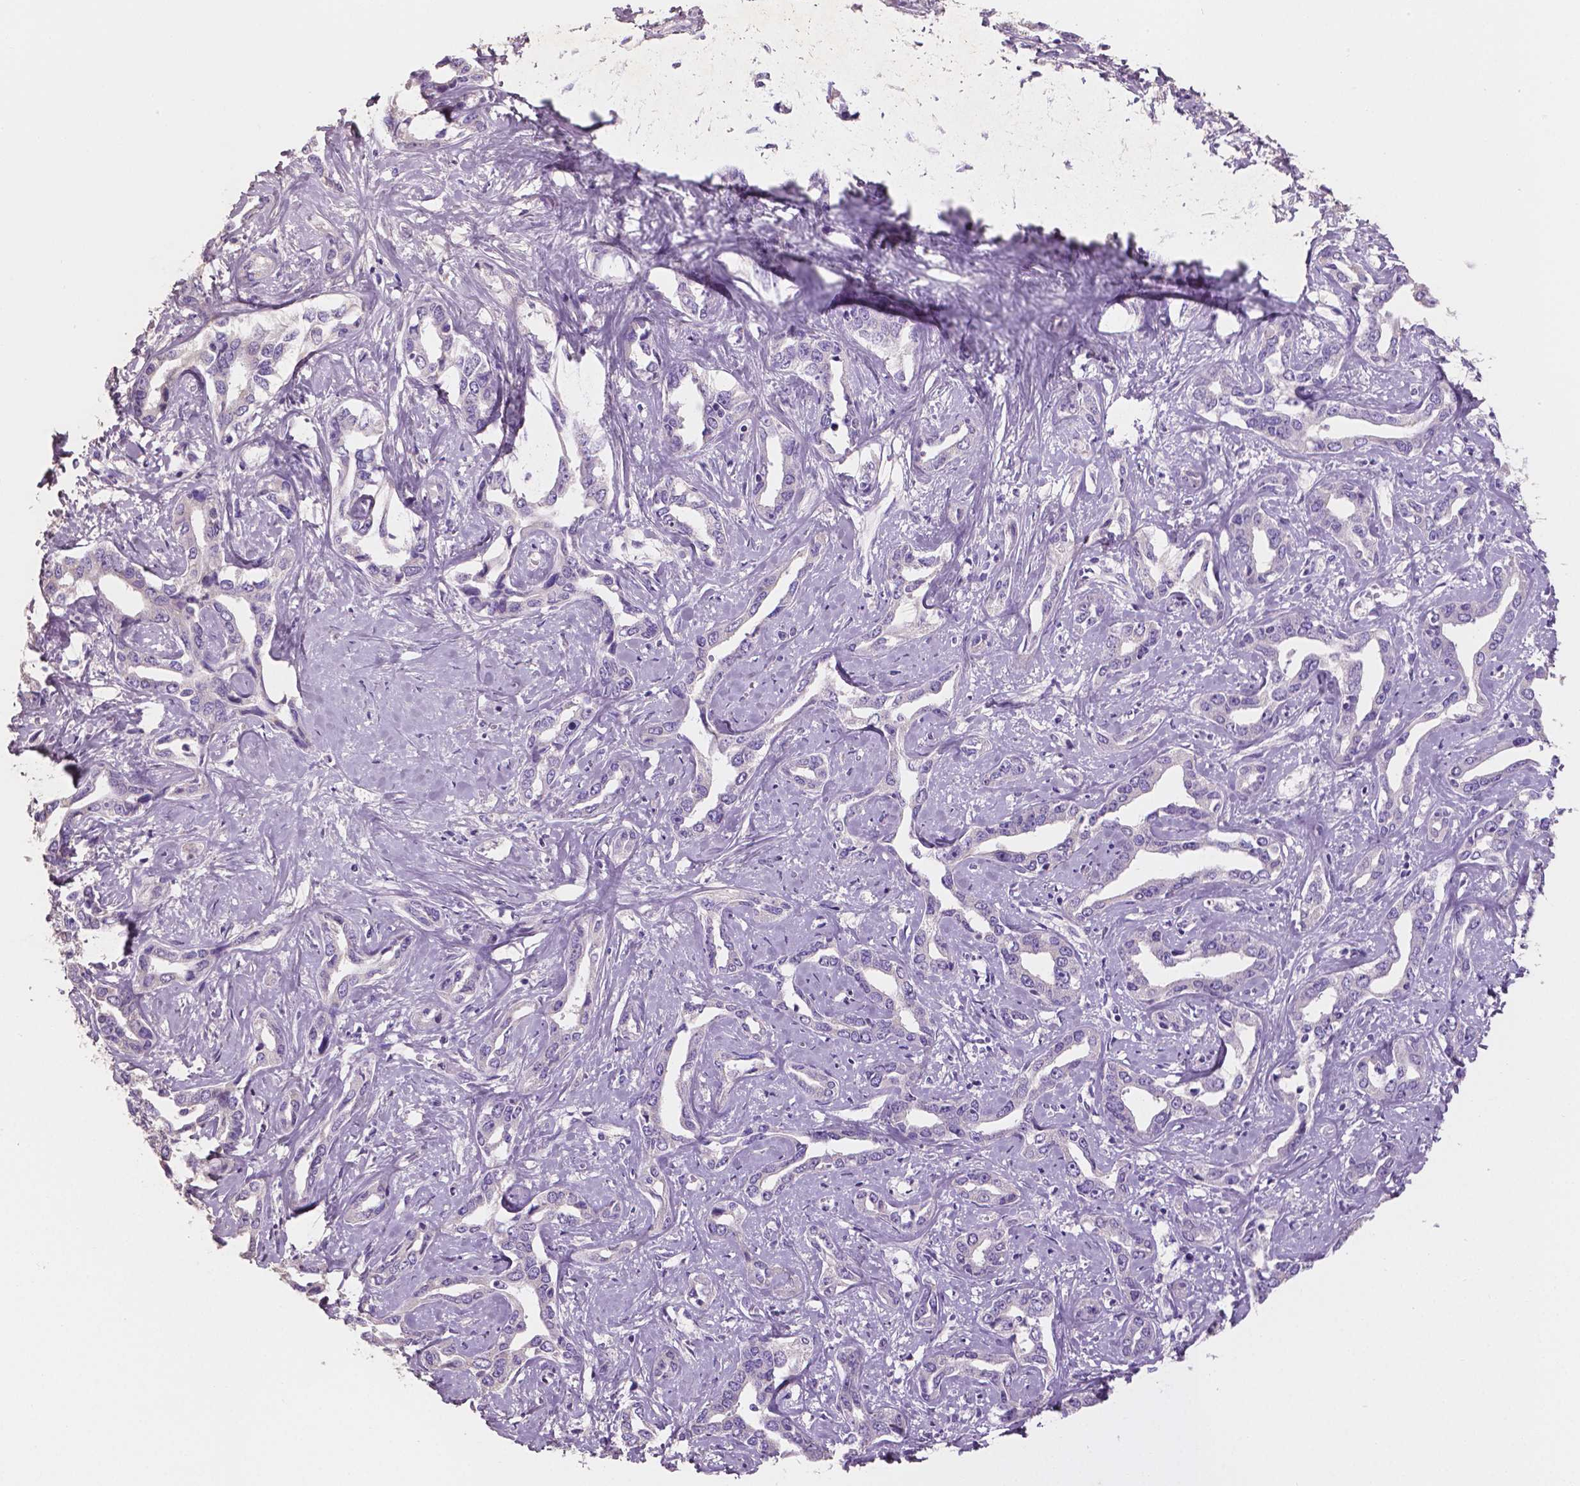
{"staining": {"intensity": "negative", "quantity": "none", "location": "none"}, "tissue": "liver cancer", "cell_type": "Tumor cells", "image_type": "cancer", "snomed": [{"axis": "morphology", "description": "Cholangiocarcinoma"}, {"axis": "topography", "description": "Liver"}], "caption": "Protein analysis of liver cancer reveals no significant positivity in tumor cells.", "gene": "SBSN", "patient": {"sex": "male", "age": 59}}